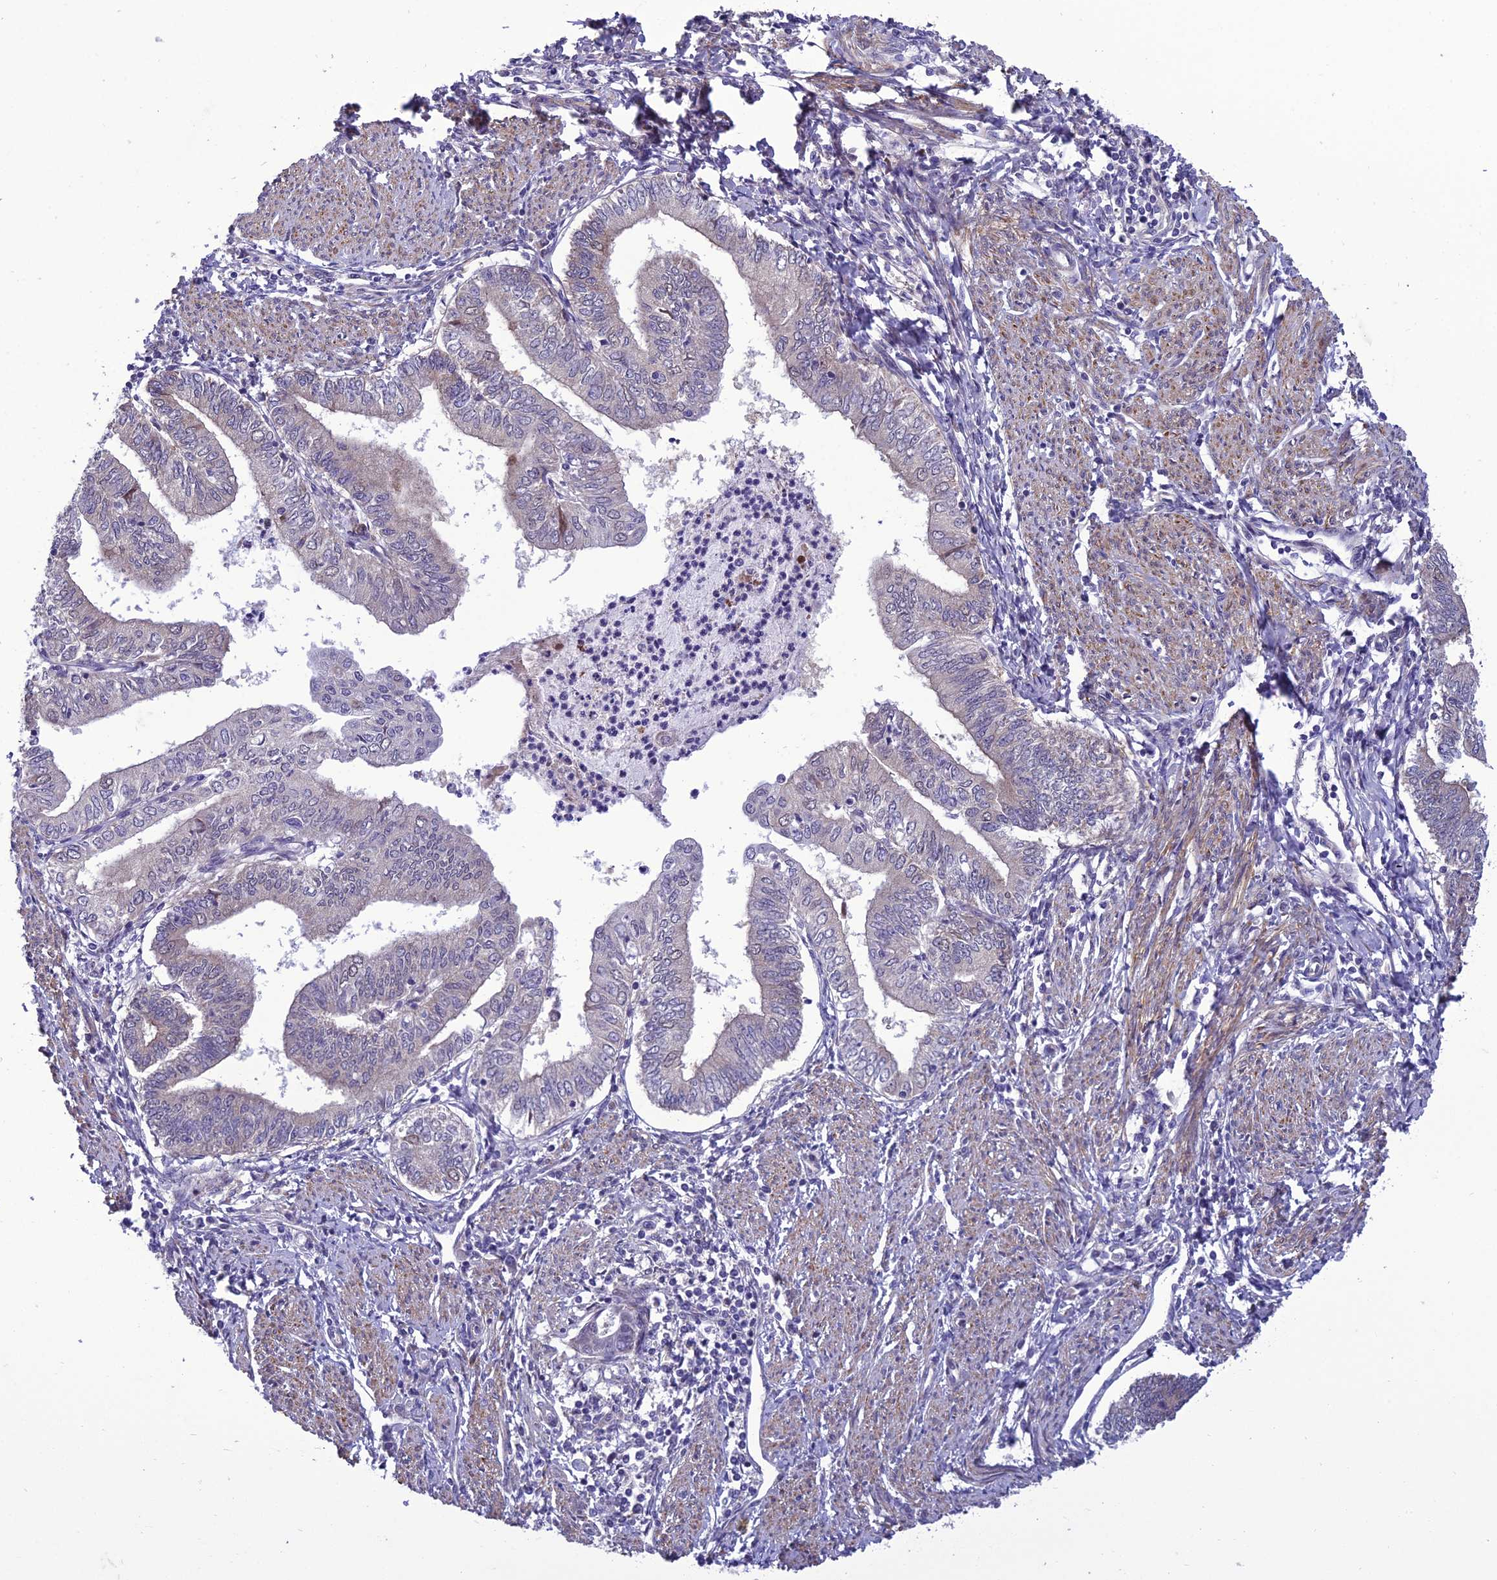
{"staining": {"intensity": "negative", "quantity": "none", "location": "none"}, "tissue": "endometrial cancer", "cell_type": "Tumor cells", "image_type": "cancer", "snomed": [{"axis": "morphology", "description": "Adenocarcinoma, NOS"}, {"axis": "topography", "description": "Endometrium"}], "caption": "Image shows no significant protein staining in tumor cells of adenocarcinoma (endometrial).", "gene": "GAB4", "patient": {"sex": "female", "age": 66}}